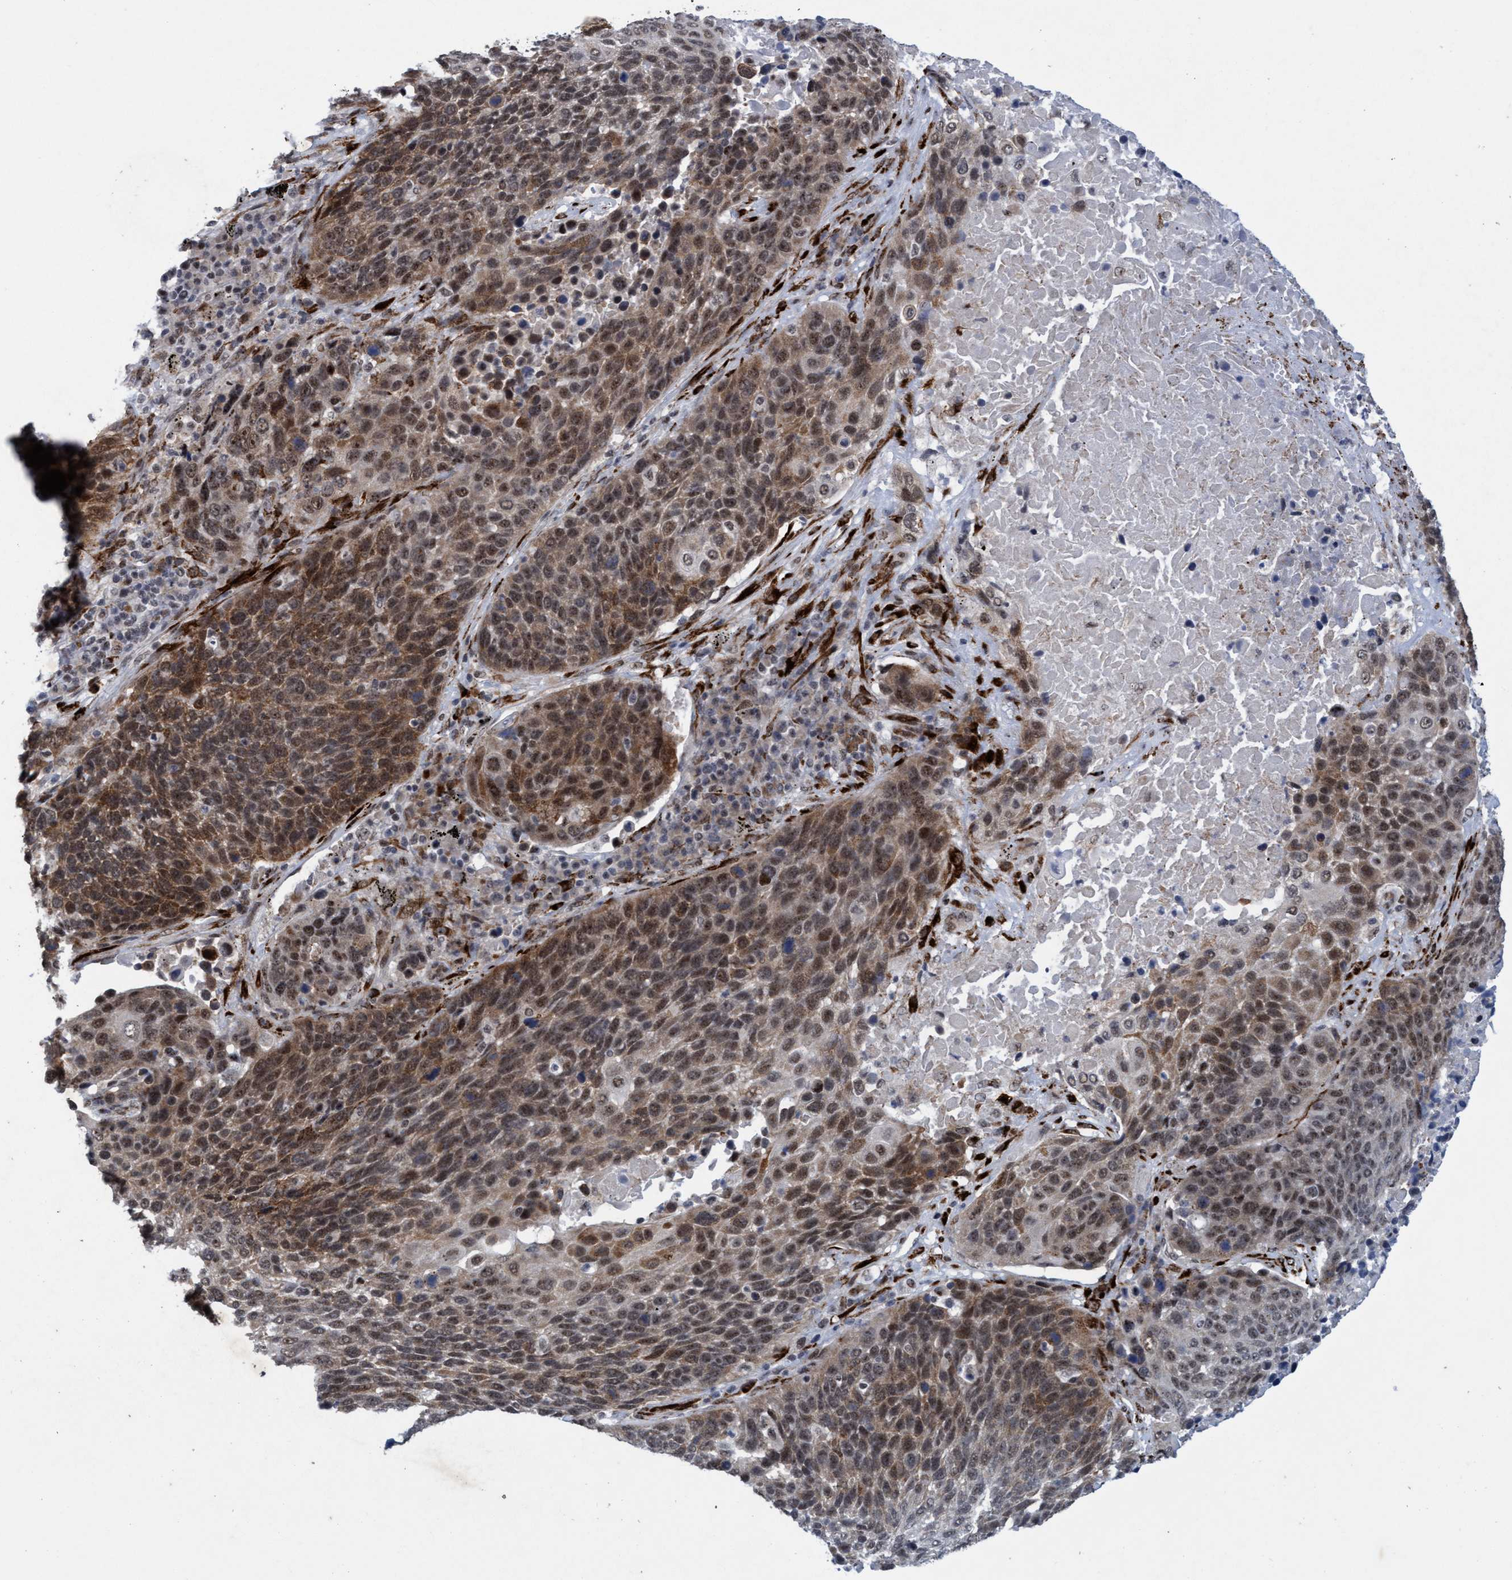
{"staining": {"intensity": "moderate", "quantity": ">75%", "location": "cytoplasmic/membranous,nuclear"}, "tissue": "lung cancer", "cell_type": "Tumor cells", "image_type": "cancer", "snomed": [{"axis": "morphology", "description": "Squamous cell carcinoma, NOS"}, {"axis": "topography", "description": "Lung"}], "caption": "Moderate cytoplasmic/membranous and nuclear protein positivity is seen in approximately >75% of tumor cells in squamous cell carcinoma (lung).", "gene": "GLT6D1", "patient": {"sex": "male", "age": 66}}